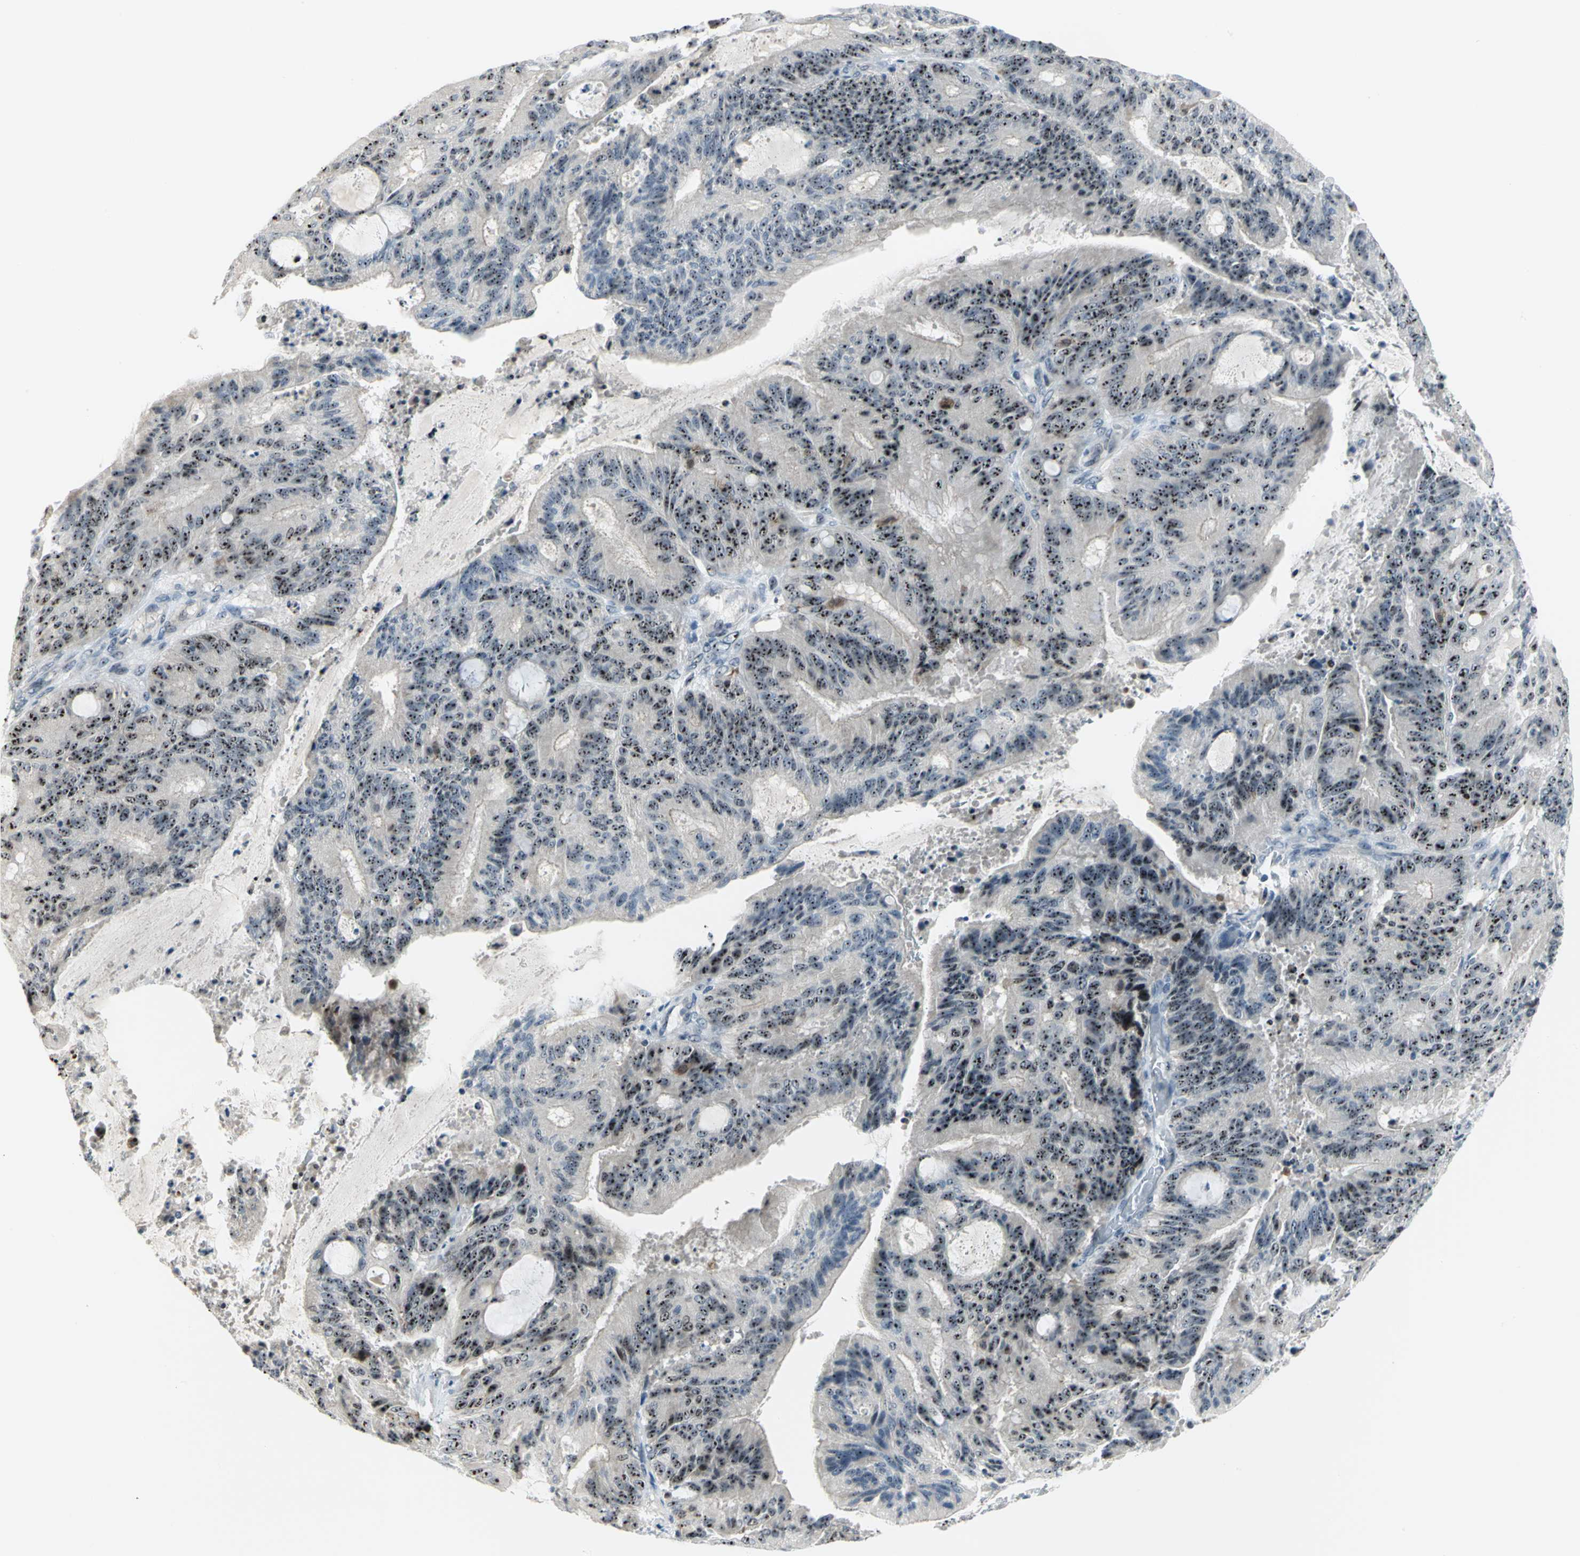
{"staining": {"intensity": "strong", "quantity": ">75%", "location": "nuclear"}, "tissue": "liver cancer", "cell_type": "Tumor cells", "image_type": "cancer", "snomed": [{"axis": "morphology", "description": "Cholangiocarcinoma"}, {"axis": "topography", "description": "Liver"}], "caption": "Immunohistochemistry (IHC) histopathology image of neoplastic tissue: human liver cancer stained using immunohistochemistry displays high levels of strong protein expression localized specifically in the nuclear of tumor cells, appearing as a nuclear brown color.", "gene": "MYBBP1A", "patient": {"sex": "female", "age": 73}}